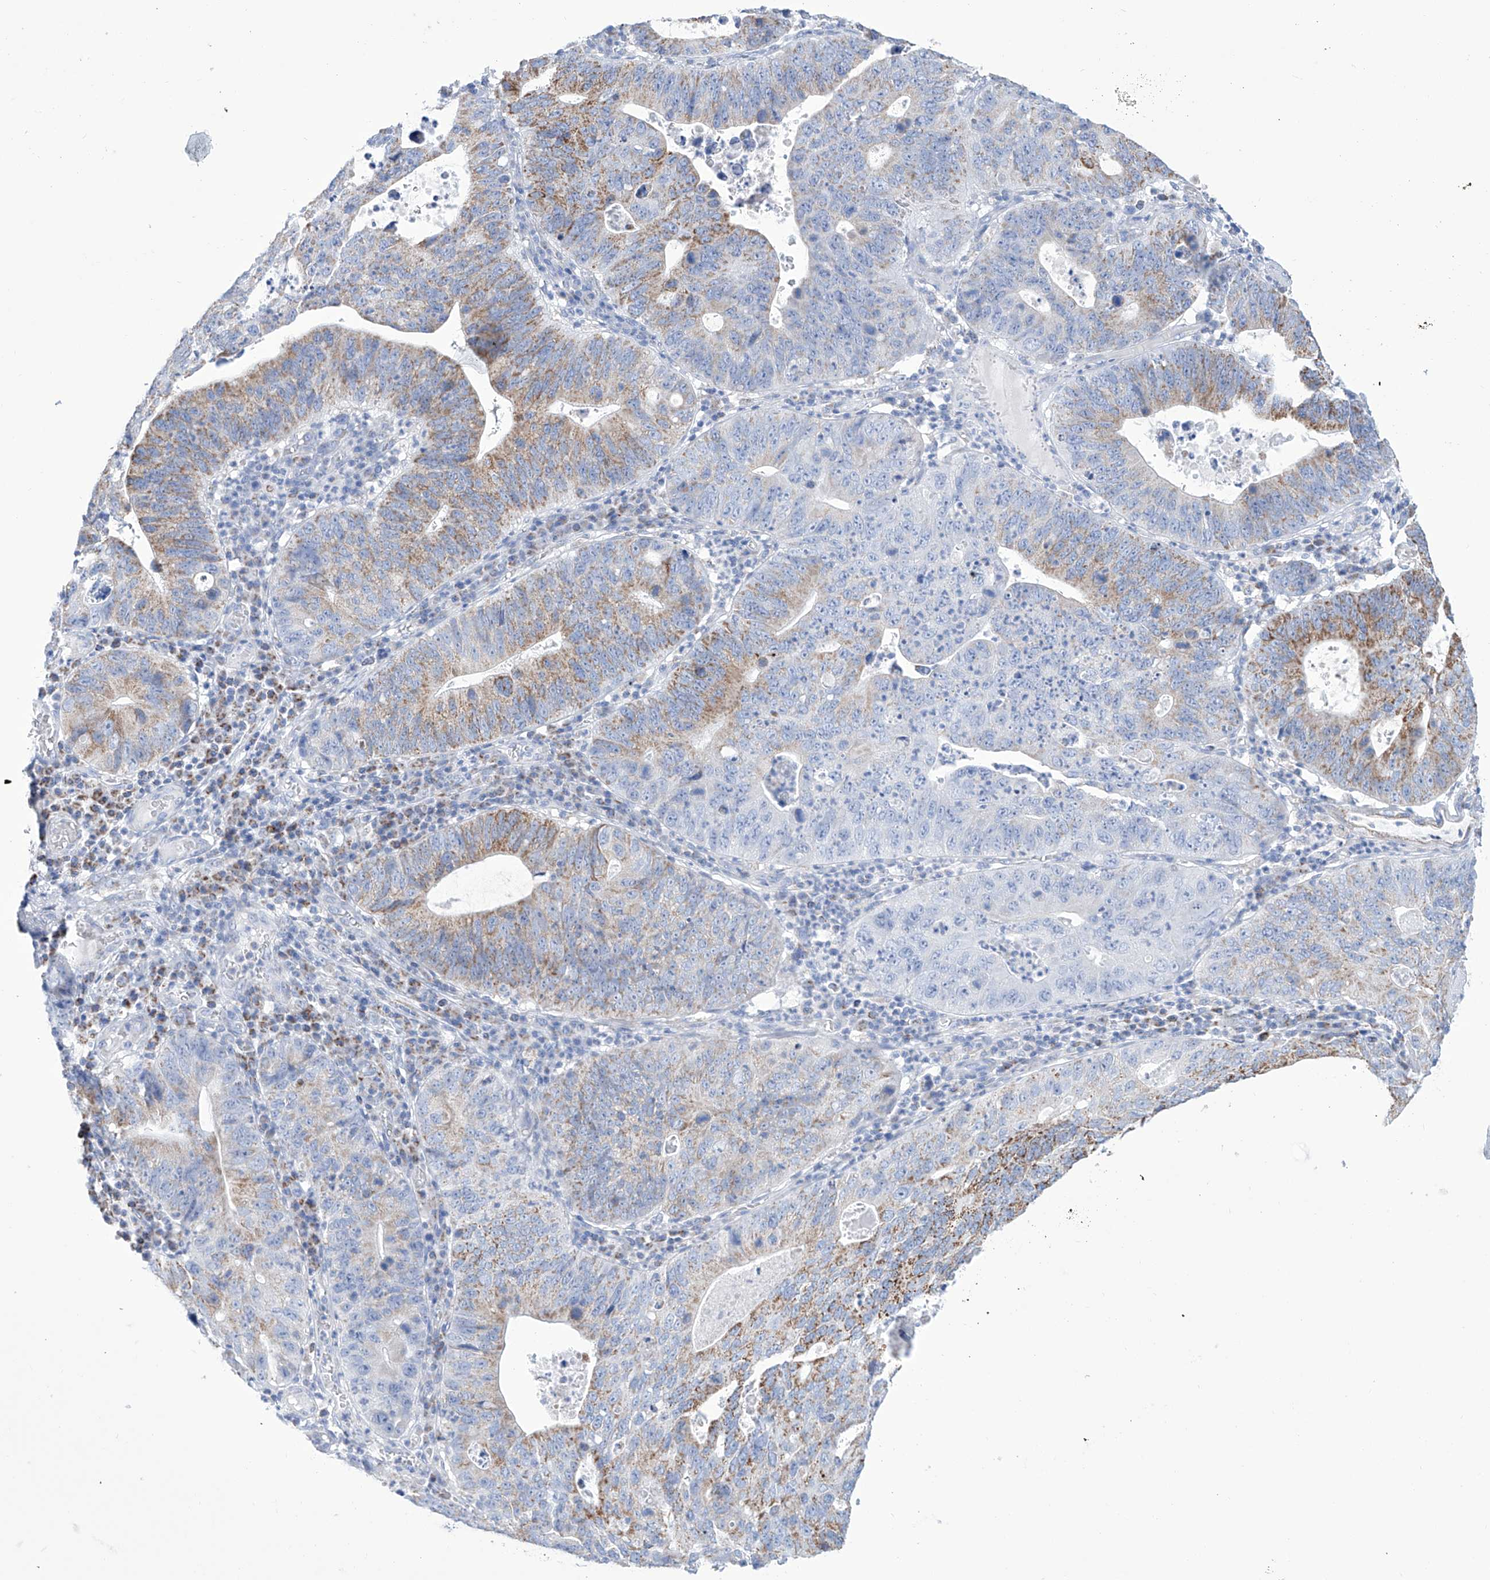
{"staining": {"intensity": "moderate", "quantity": "25%-75%", "location": "cytoplasmic/membranous"}, "tissue": "stomach cancer", "cell_type": "Tumor cells", "image_type": "cancer", "snomed": [{"axis": "morphology", "description": "Adenocarcinoma, NOS"}, {"axis": "topography", "description": "Stomach"}], "caption": "There is medium levels of moderate cytoplasmic/membranous positivity in tumor cells of stomach cancer, as demonstrated by immunohistochemical staining (brown color).", "gene": "ALDH6A1", "patient": {"sex": "male", "age": 59}}